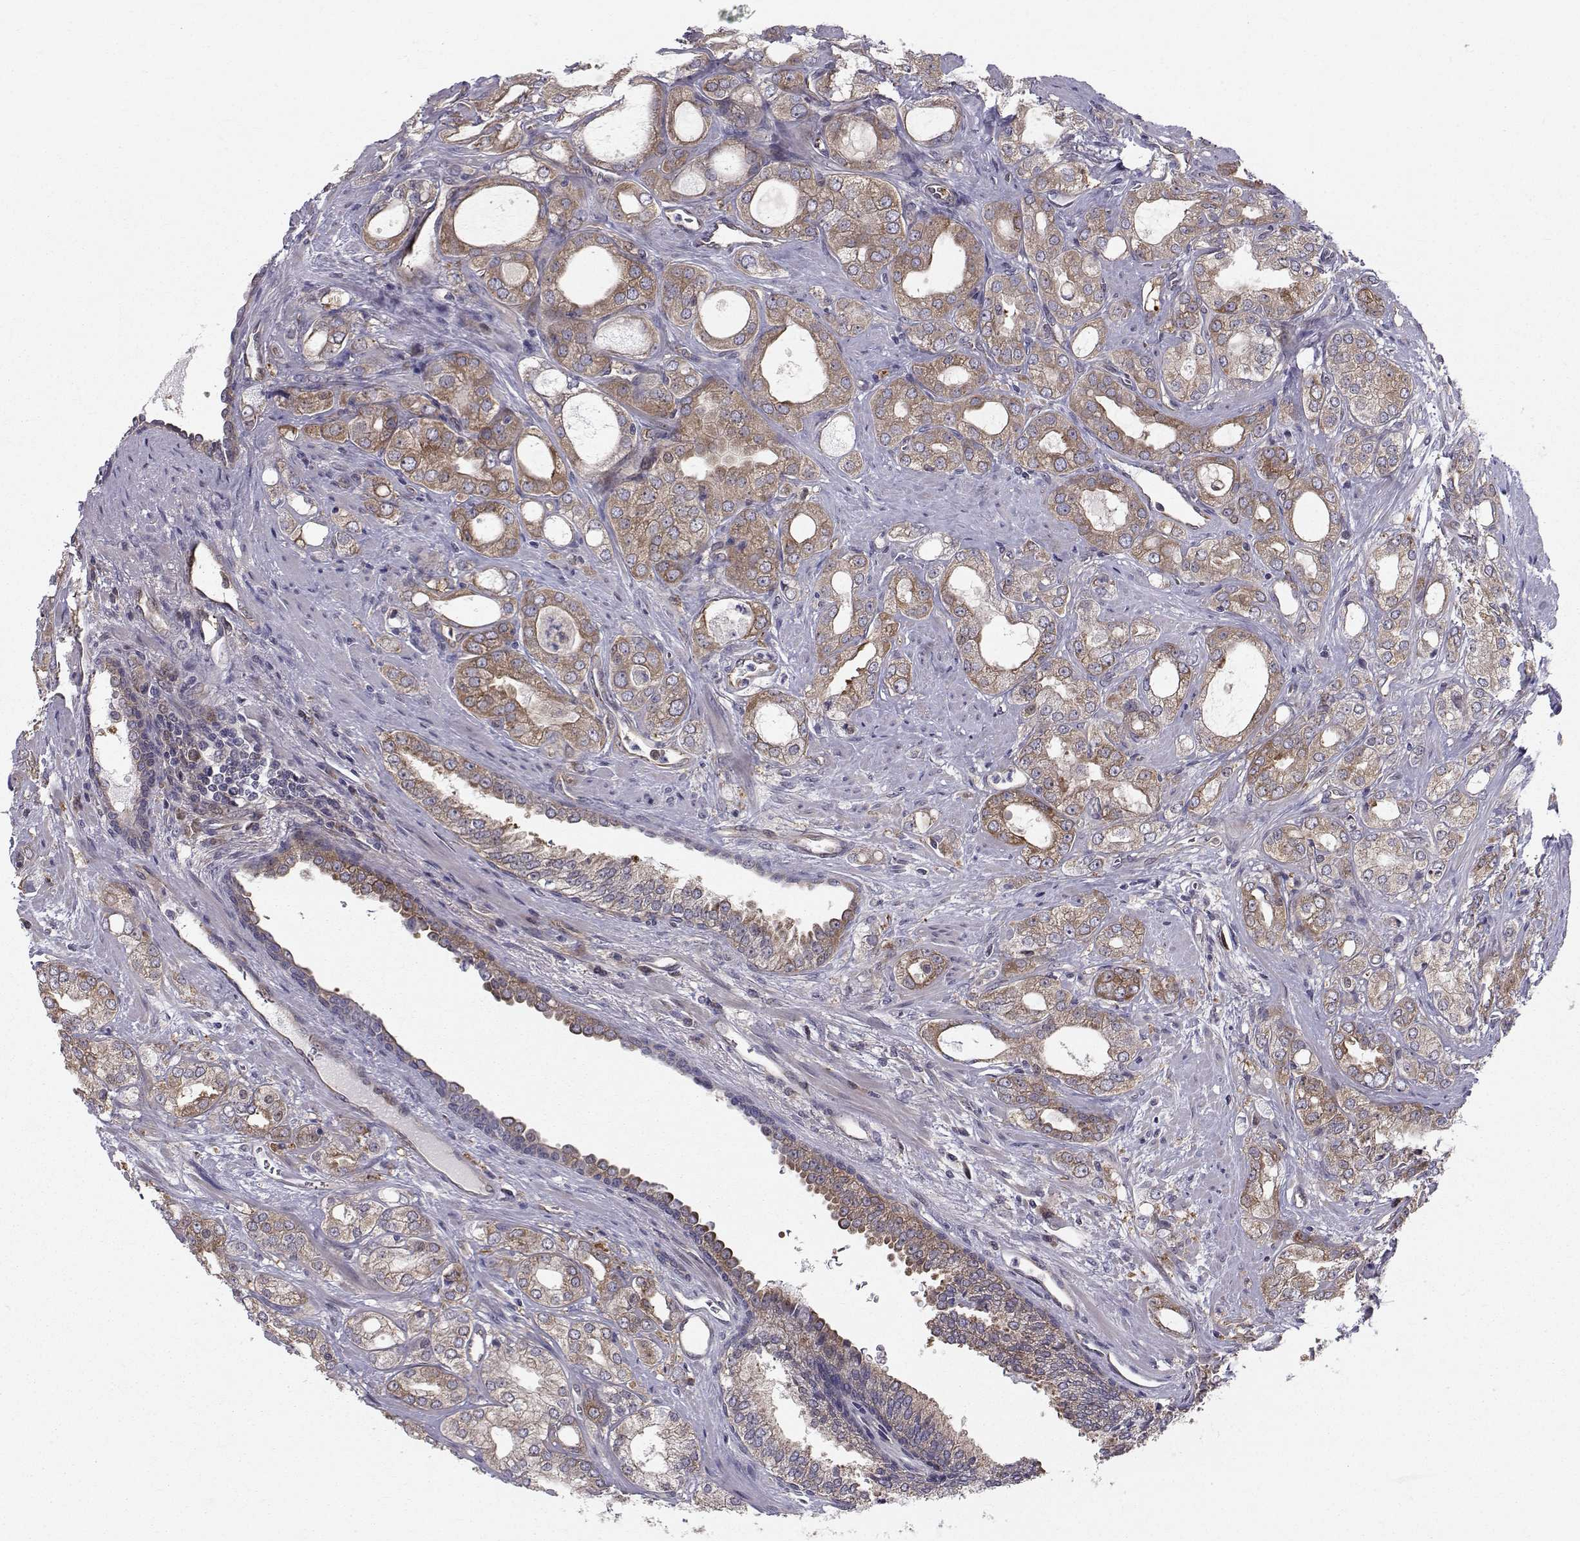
{"staining": {"intensity": "moderate", "quantity": "25%-75%", "location": "cytoplasmic/membranous"}, "tissue": "prostate cancer", "cell_type": "Tumor cells", "image_type": "cancer", "snomed": [{"axis": "morphology", "description": "Adenocarcinoma, NOS"}, {"axis": "morphology", "description": "Adenocarcinoma, High grade"}, {"axis": "topography", "description": "Prostate"}], "caption": "Immunohistochemical staining of prostate cancer exhibits moderate cytoplasmic/membranous protein staining in approximately 25%-75% of tumor cells. The protein is stained brown, and the nuclei are stained in blue (DAB IHC with brightfield microscopy, high magnification).", "gene": "HSP90AB1", "patient": {"sex": "male", "age": 70}}